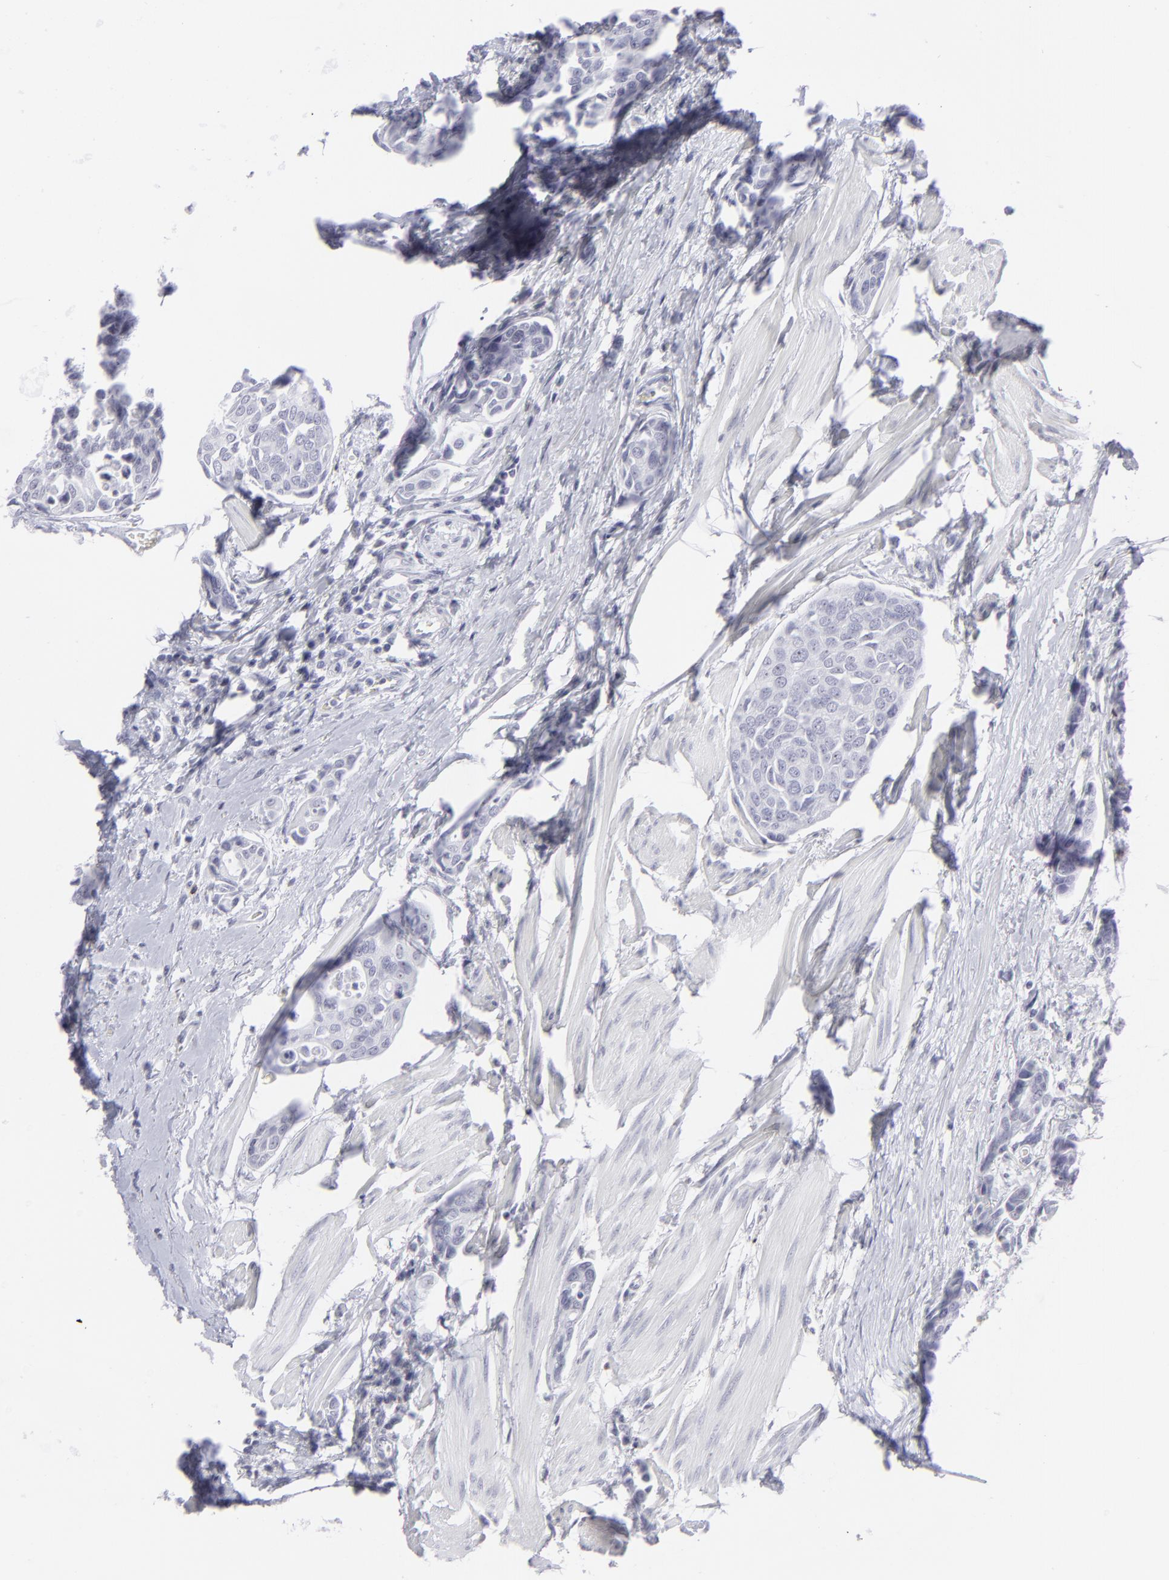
{"staining": {"intensity": "negative", "quantity": "none", "location": "none"}, "tissue": "urothelial cancer", "cell_type": "Tumor cells", "image_type": "cancer", "snomed": [{"axis": "morphology", "description": "Urothelial carcinoma, High grade"}, {"axis": "topography", "description": "Urinary bladder"}], "caption": "Protein analysis of high-grade urothelial carcinoma shows no significant expression in tumor cells. (Brightfield microscopy of DAB (3,3'-diaminobenzidine) immunohistochemistry (IHC) at high magnification).", "gene": "CD7", "patient": {"sex": "male", "age": 78}}